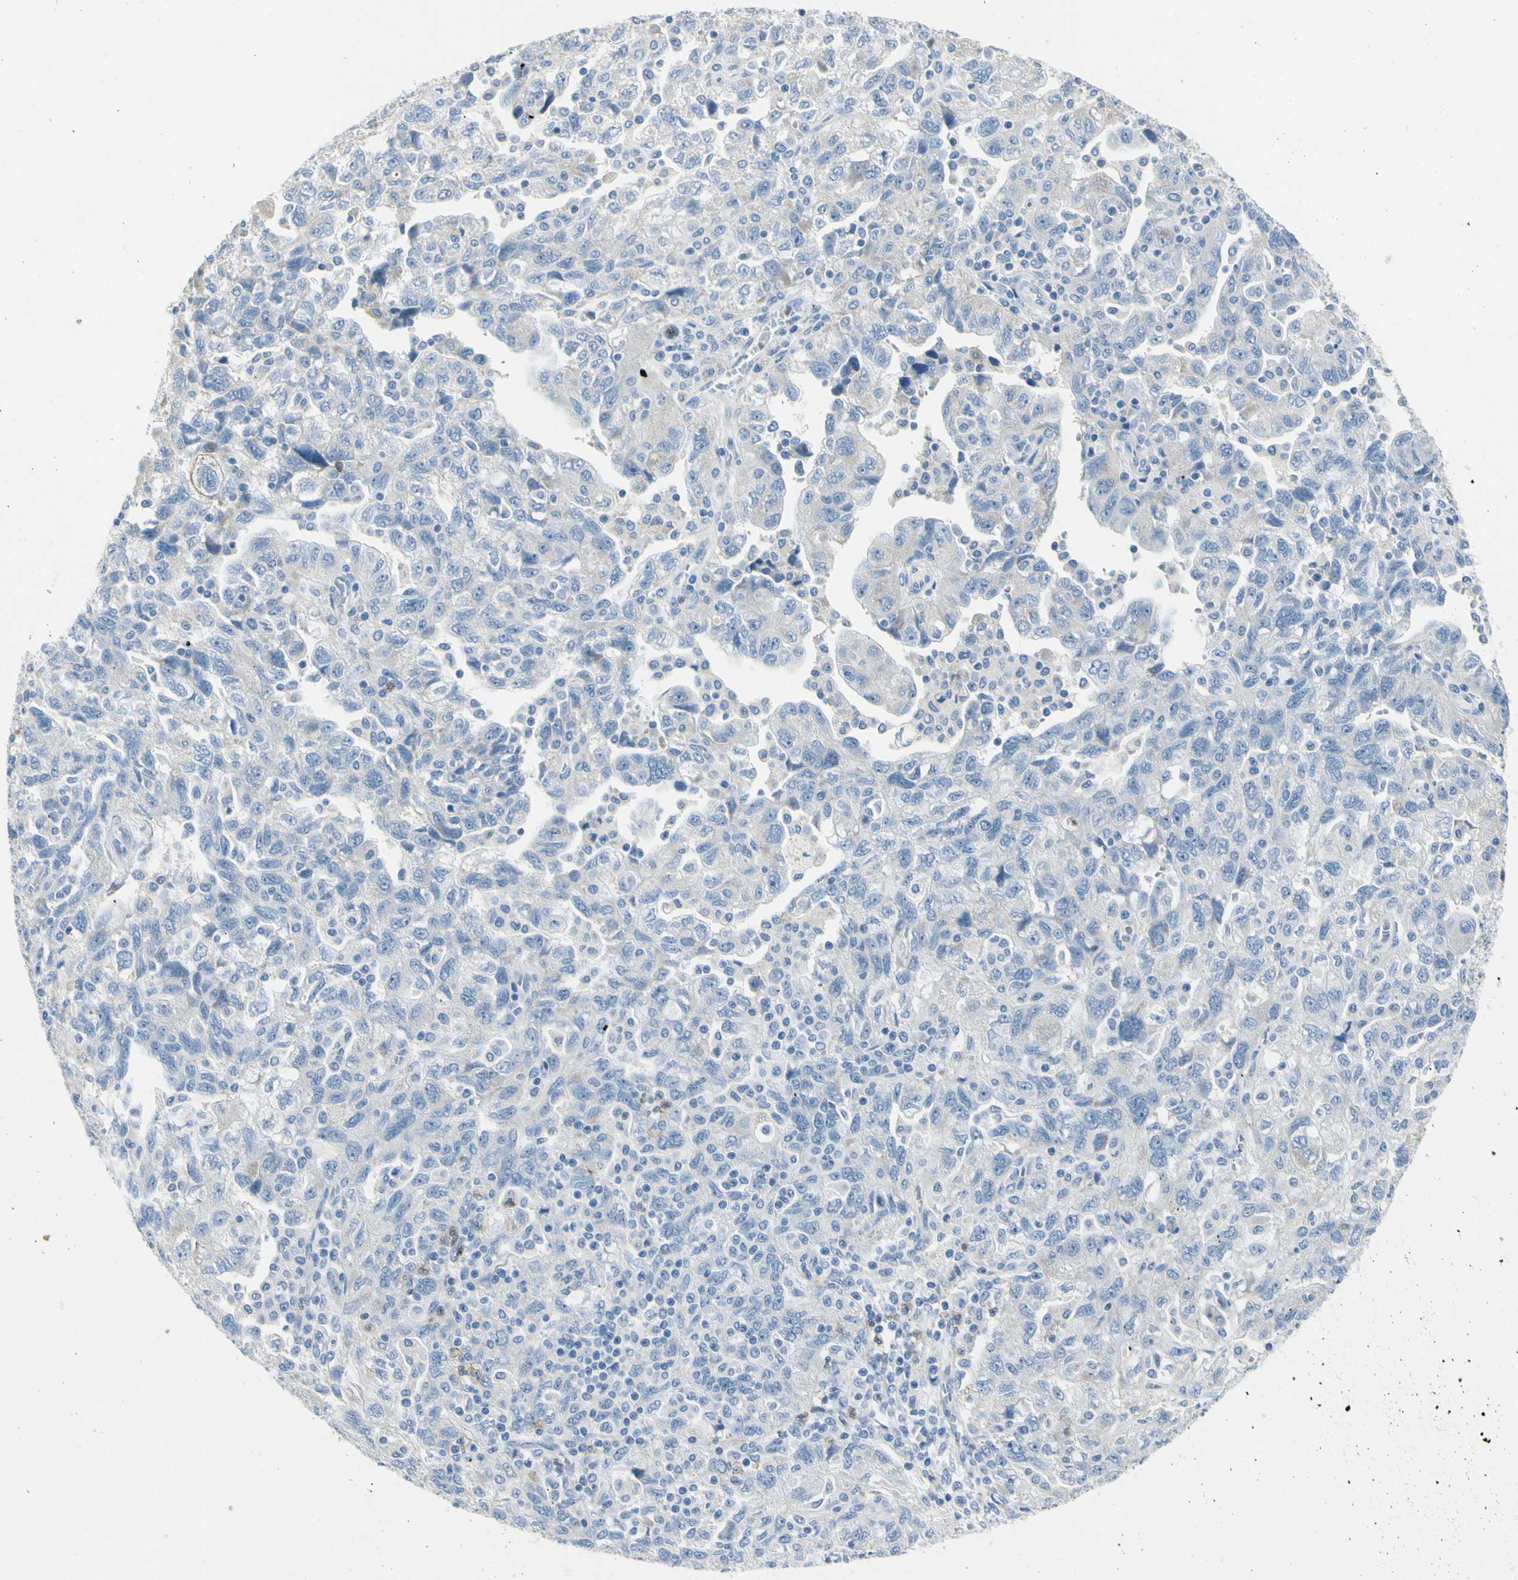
{"staining": {"intensity": "negative", "quantity": "none", "location": "none"}, "tissue": "ovarian cancer", "cell_type": "Tumor cells", "image_type": "cancer", "snomed": [{"axis": "morphology", "description": "Carcinoma, NOS"}, {"axis": "morphology", "description": "Cystadenocarcinoma, serous, NOS"}, {"axis": "topography", "description": "Ovary"}], "caption": "Histopathology image shows no protein expression in tumor cells of carcinoma (ovarian) tissue.", "gene": "ZNF557", "patient": {"sex": "female", "age": 69}}